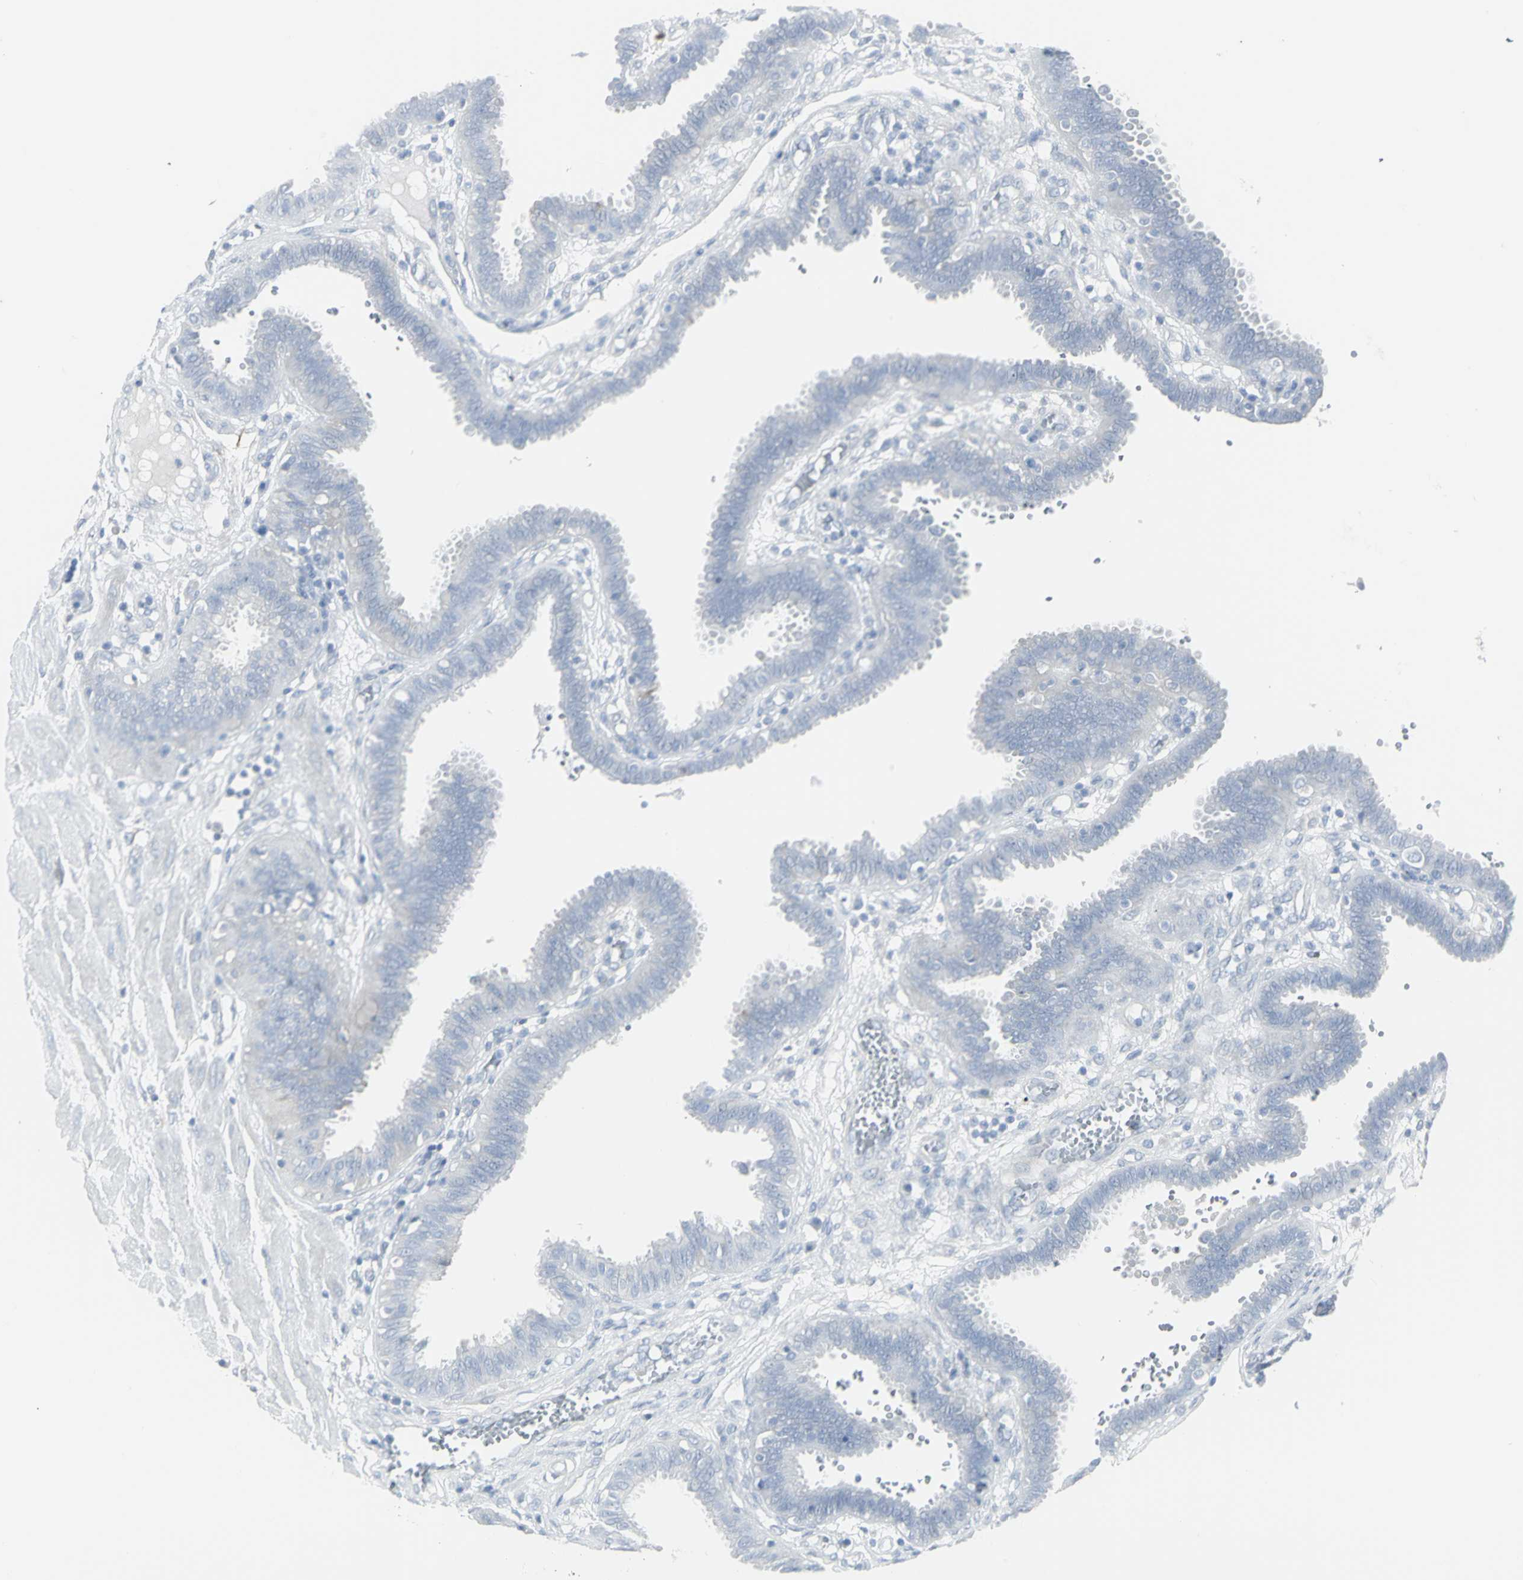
{"staining": {"intensity": "negative", "quantity": "none", "location": "none"}, "tissue": "fallopian tube", "cell_type": "Glandular cells", "image_type": "normal", "snomed": [{"axis": "morphology", "description": "Normal tissue, NOS"}, {"axis": "topography", "description": "Fallopian tube"}], "caption": "Micrograph shows no protein positivity in glandular cells of normal fallopian tube.", "gene": "ENSG00000198211", "patient": {"sex": "female", "age": 32}}